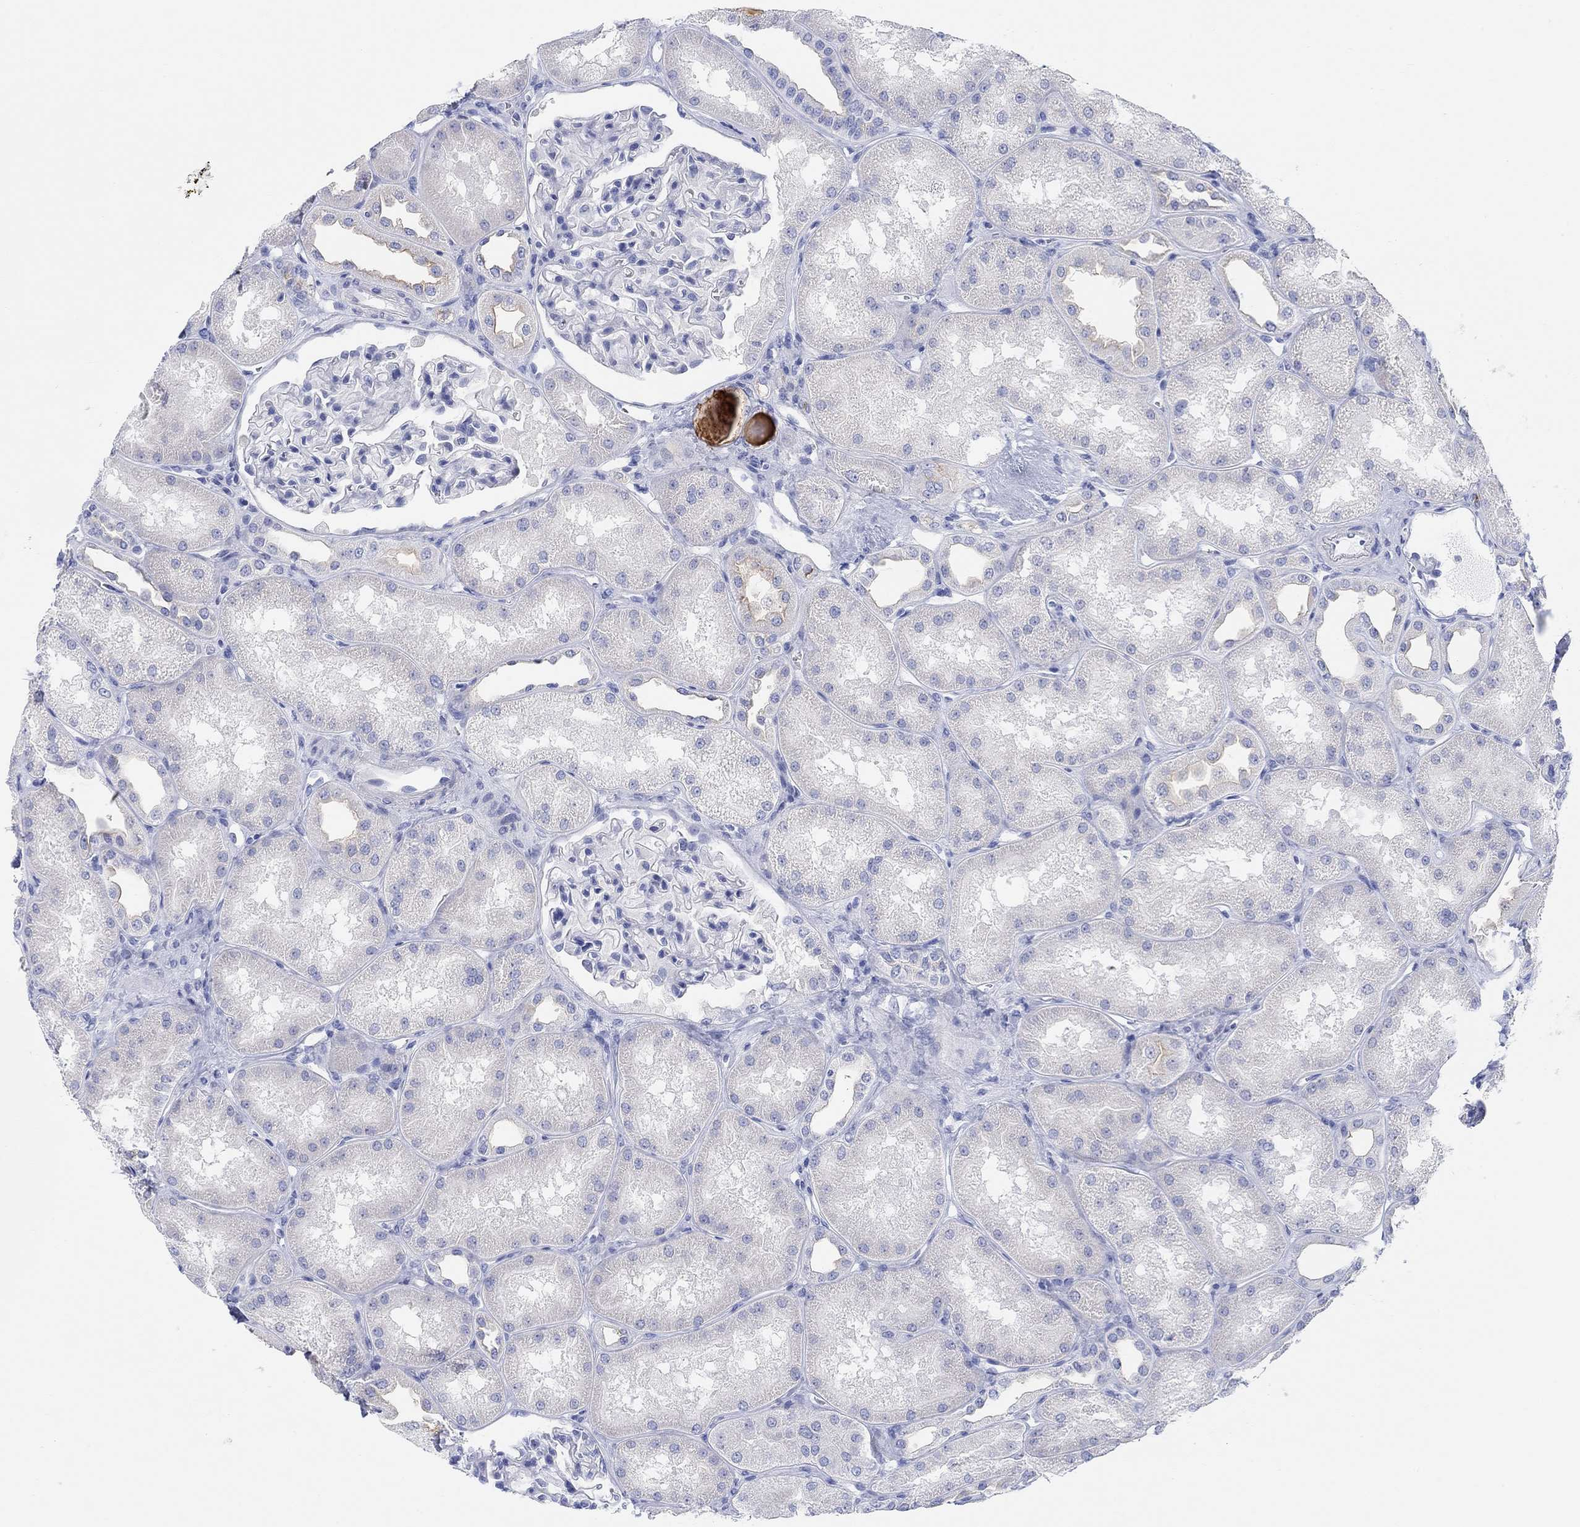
{"staining": {"intensity": "negative", "quantity": "none", "location": "none"}, "tissue": "kidney", "cell_type": "Cells in glomeruli", "image_type": "normal", "snomed": [{"axis": "morphology", "description": "Normal tissue, NOS"}, {"axis": "topography", "description": "Kidney"}], "caption": "Cells in glomeruli are negative for protein expression in normal human kidney. (DAB (3,3'-diaminobenzidine) immunohistochemistry (IHC) with hematoxylin counter stain).", "gene": "XIRP2", "patient": {"sex": "male", "age": 61}}